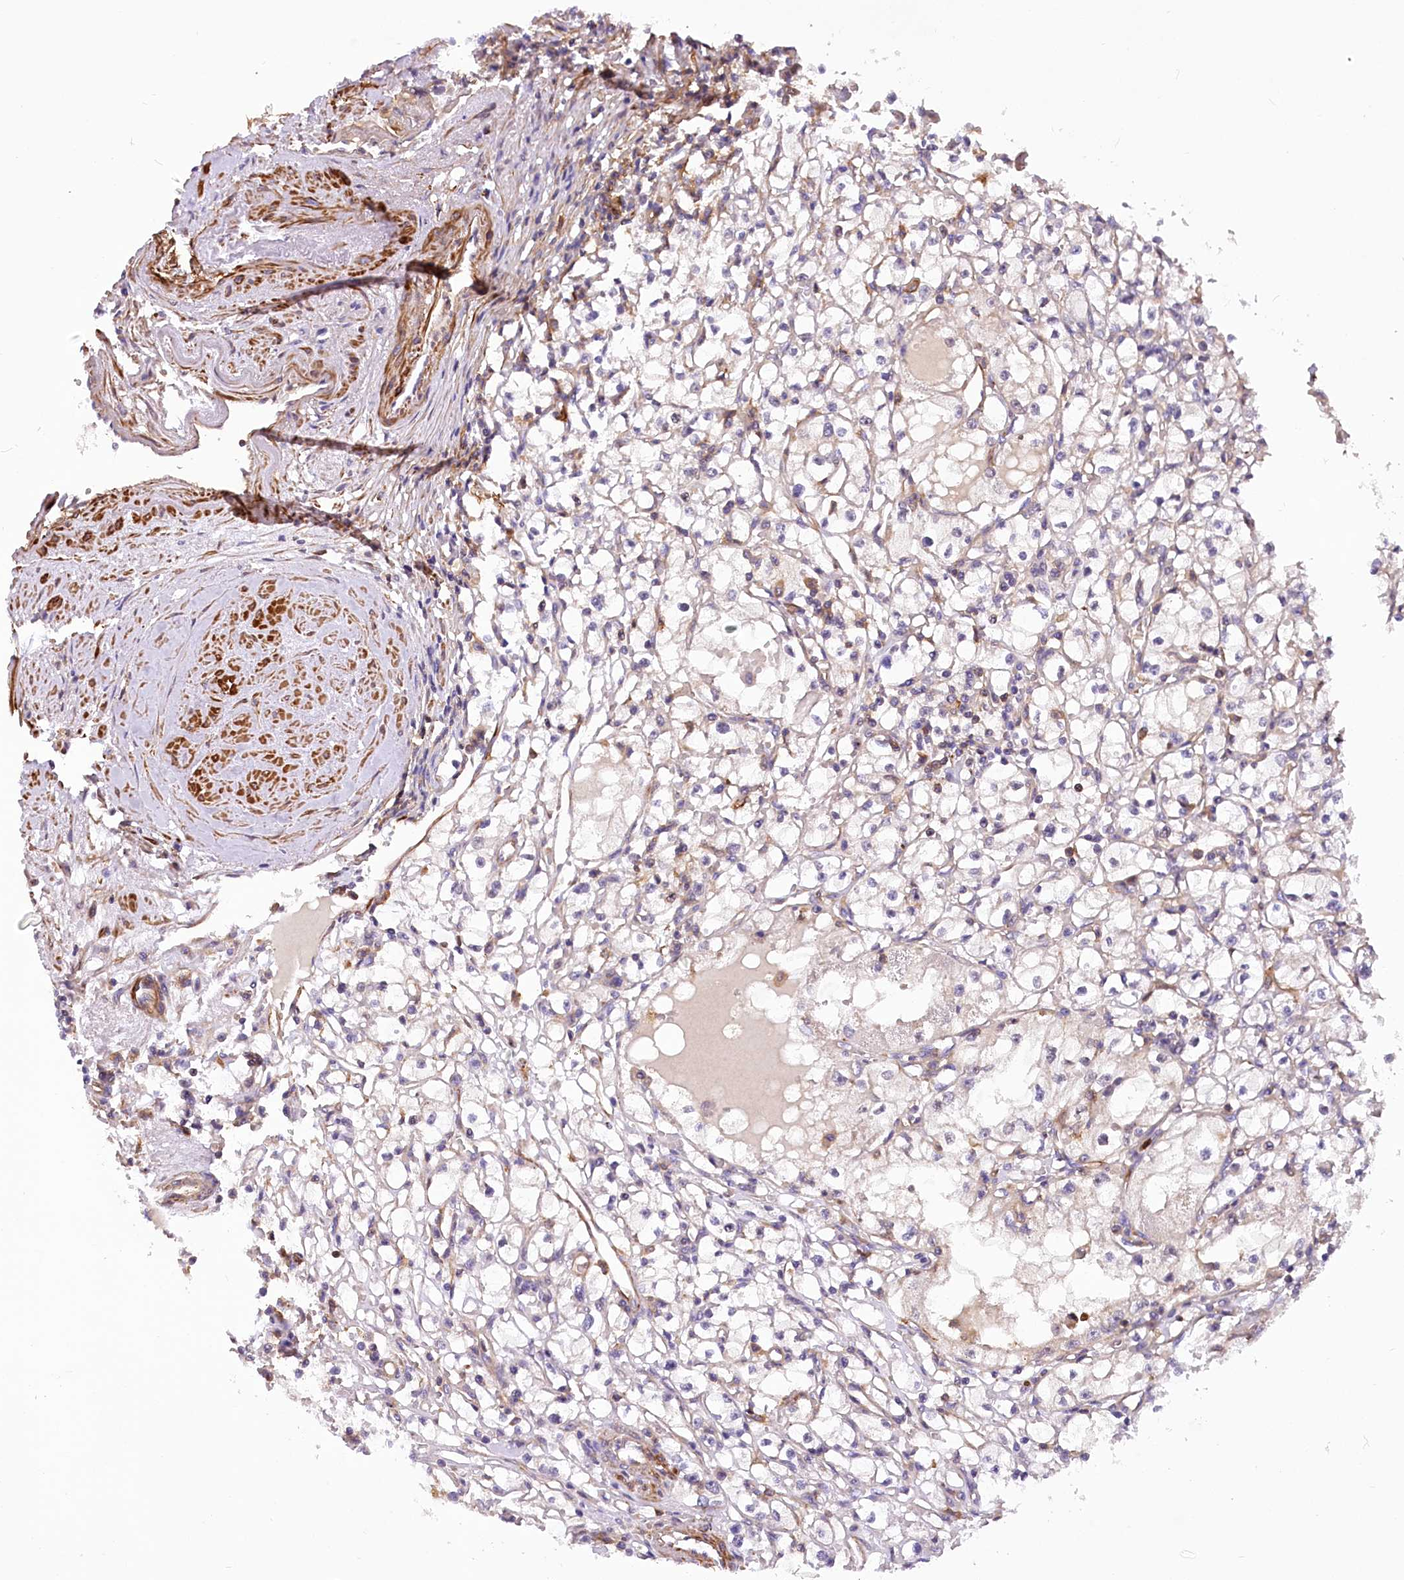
{"staining": {"intensity": "negative", "quantity": "none", "location": "none"}, "tissue": "renal cancer", "cell_type": "Tumor cells", "image_type": "cancer", "snomed": [{"axis": "morphology", "description": "Adenocarcinoma, NOS"}, {"axis": "topography", "description": "Kidney"}], "caption": "Human renal adenocarcinoma stained for a protein using immunohistochemistry exhibits no staining in tumor cells.", "gene": "DPP3", "patient": {"sex": "male", "age": 56}}